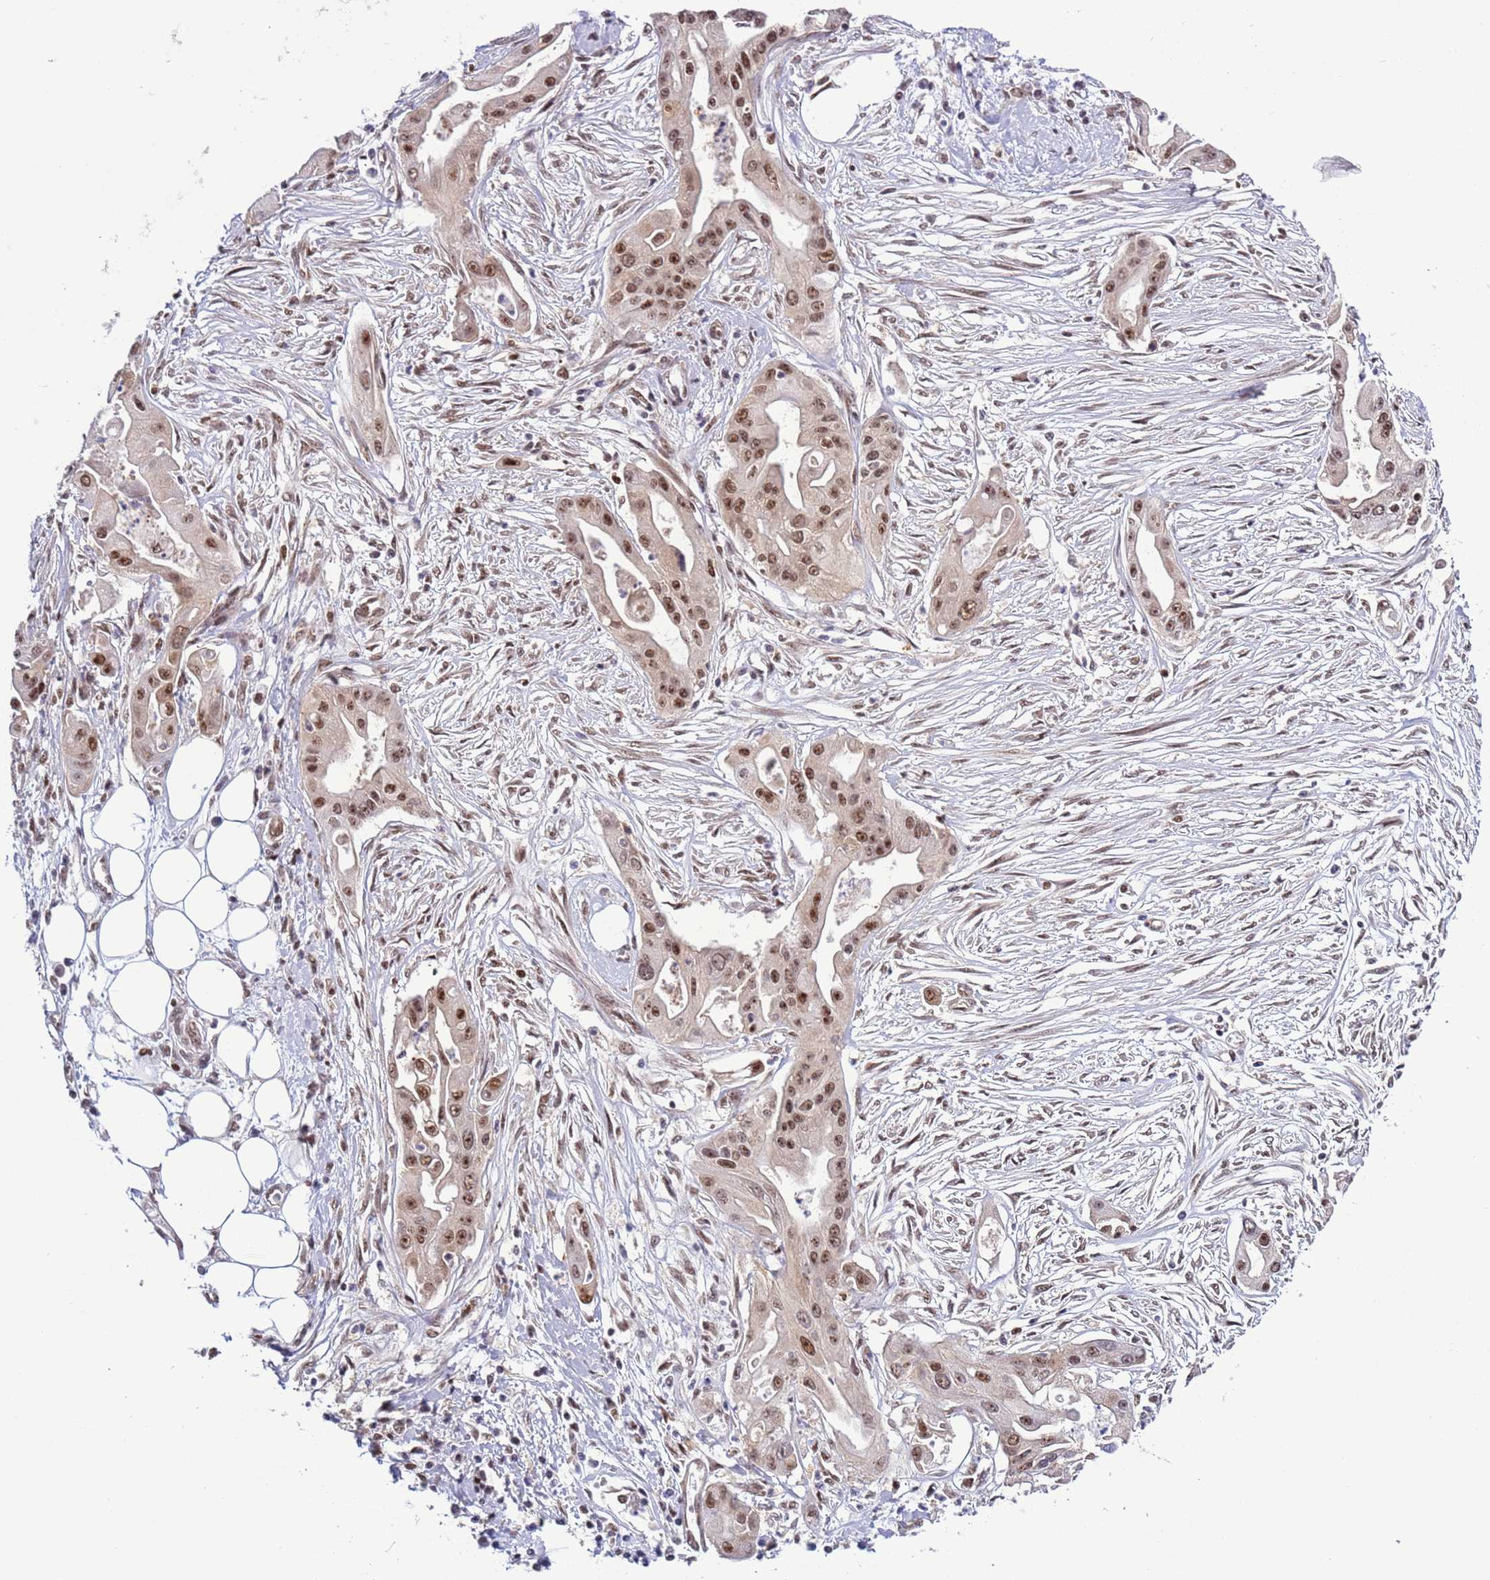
{"staining": {"intensity": "moderate", "quantity": ">75%", "location": "nuclear"}, "tissue": "ovarian cancer", "cell_type": "Tumor cells", "image_type": "cancer", "snomed": [{"axis": "morphology", "description": "Cystadenocarcinoma, mucinous, NOS"}, {"axis": "topography", "description": "Ovary"}], "caption": "Tumor cells show moderate nuclear expression in about >75% of cells in mucinous cystadenocarcinoma (ovarian). (Brightfield microscopy of DAB IHC at high magnification).", "gene": "PRPF6", "patient": {"sex": "female", "age": 70}}